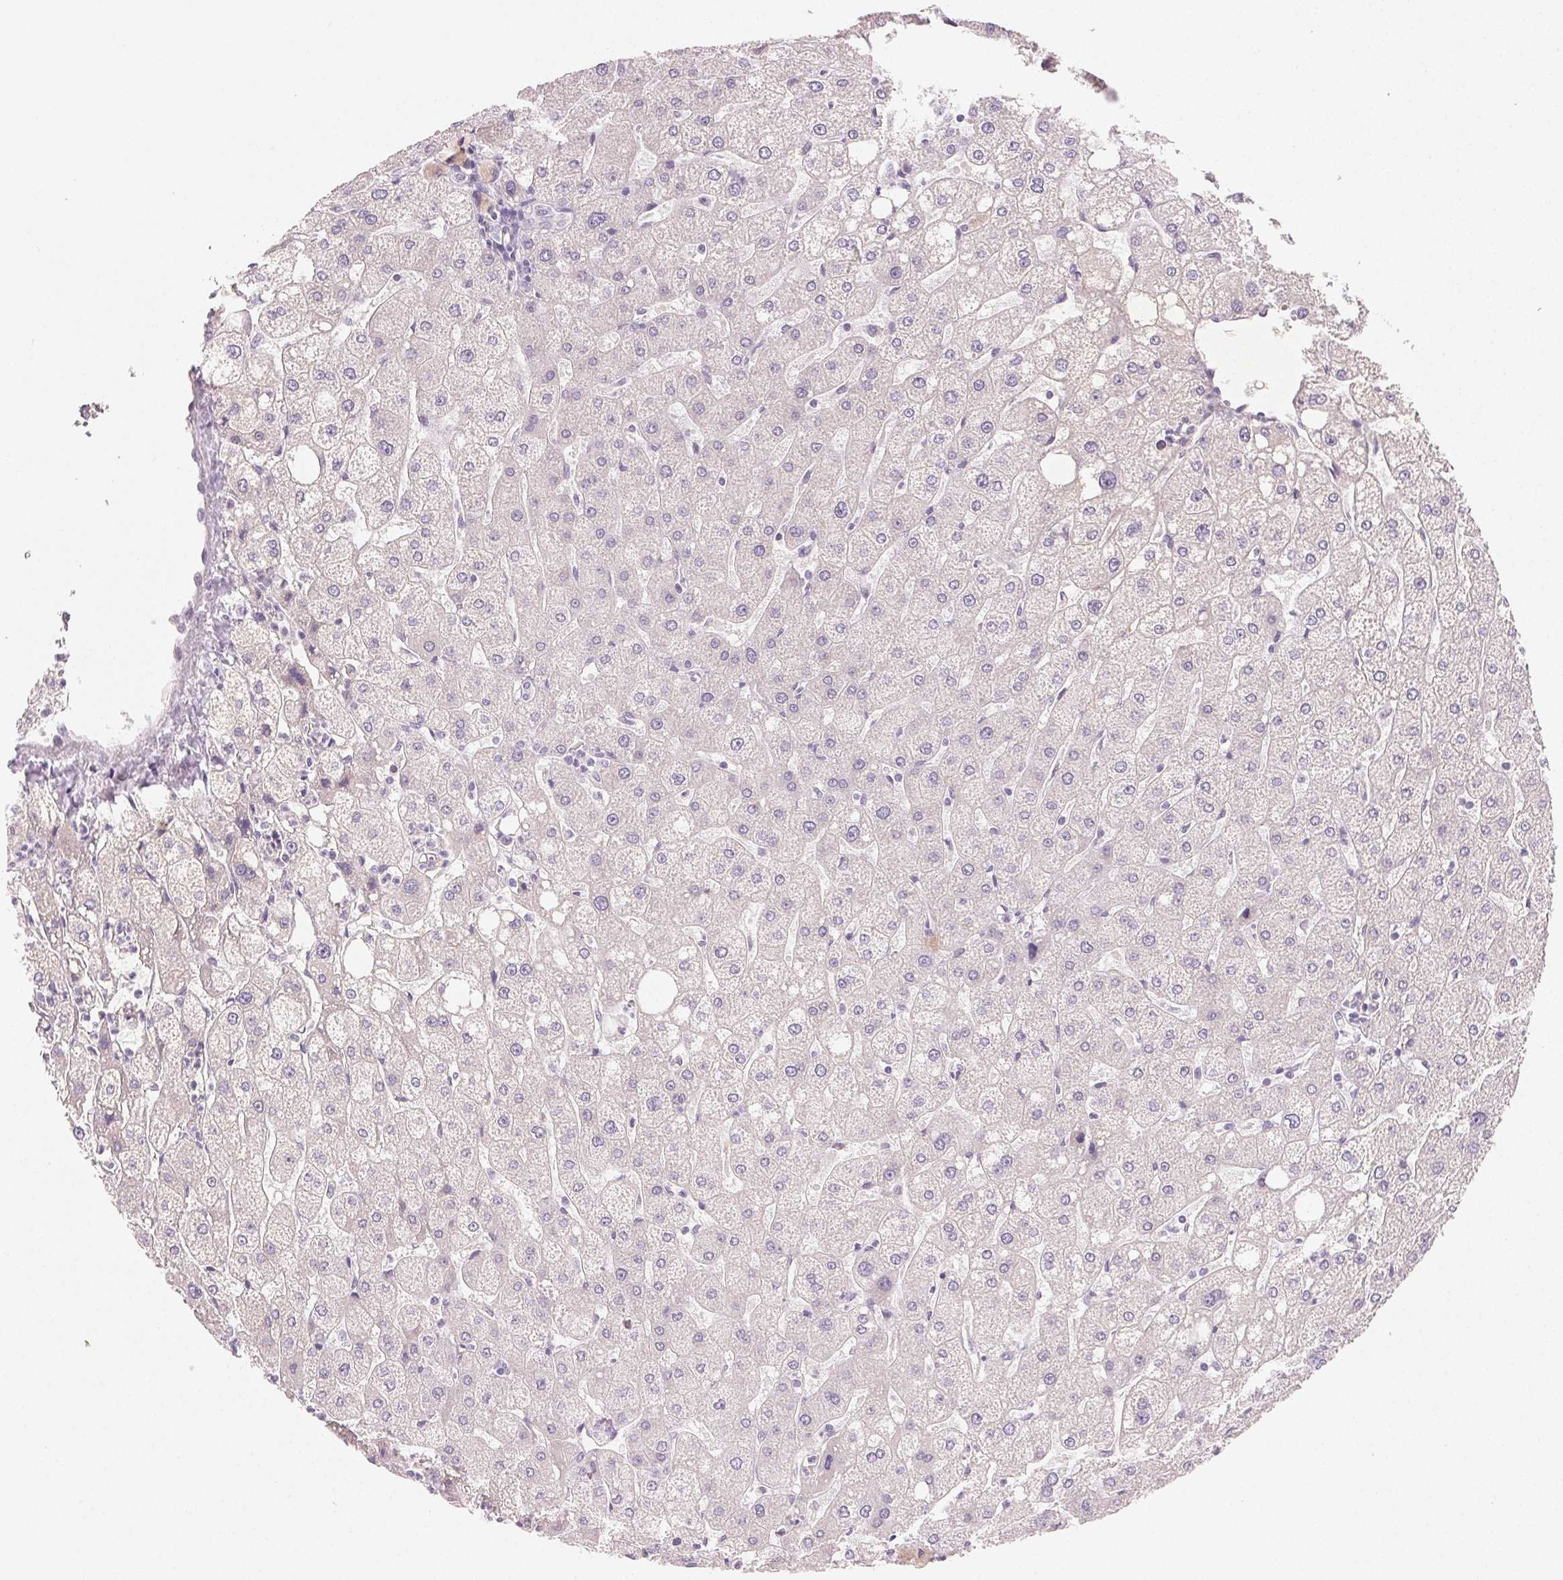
{"staining": {"intensity": "negative", "quantity": "none", "location": "none"}, "tissue": "liver", "cell_type": "Cholangiocytes", "image_type": "normal", "snomed": [{"axis": "morphology", "description": "Normal tissue, NOS"}, {"axis": "topography", "description": "Liver"}], "caption": "Immunohistochemistry histopathology image of normal liver: liver stained with DAB (3,3'-diaminobenzidine) exhibits no significant protein positivity in cholangiocytes.", "gene": "MYBL1", "patient": {"sex": "male", "age": 67}}